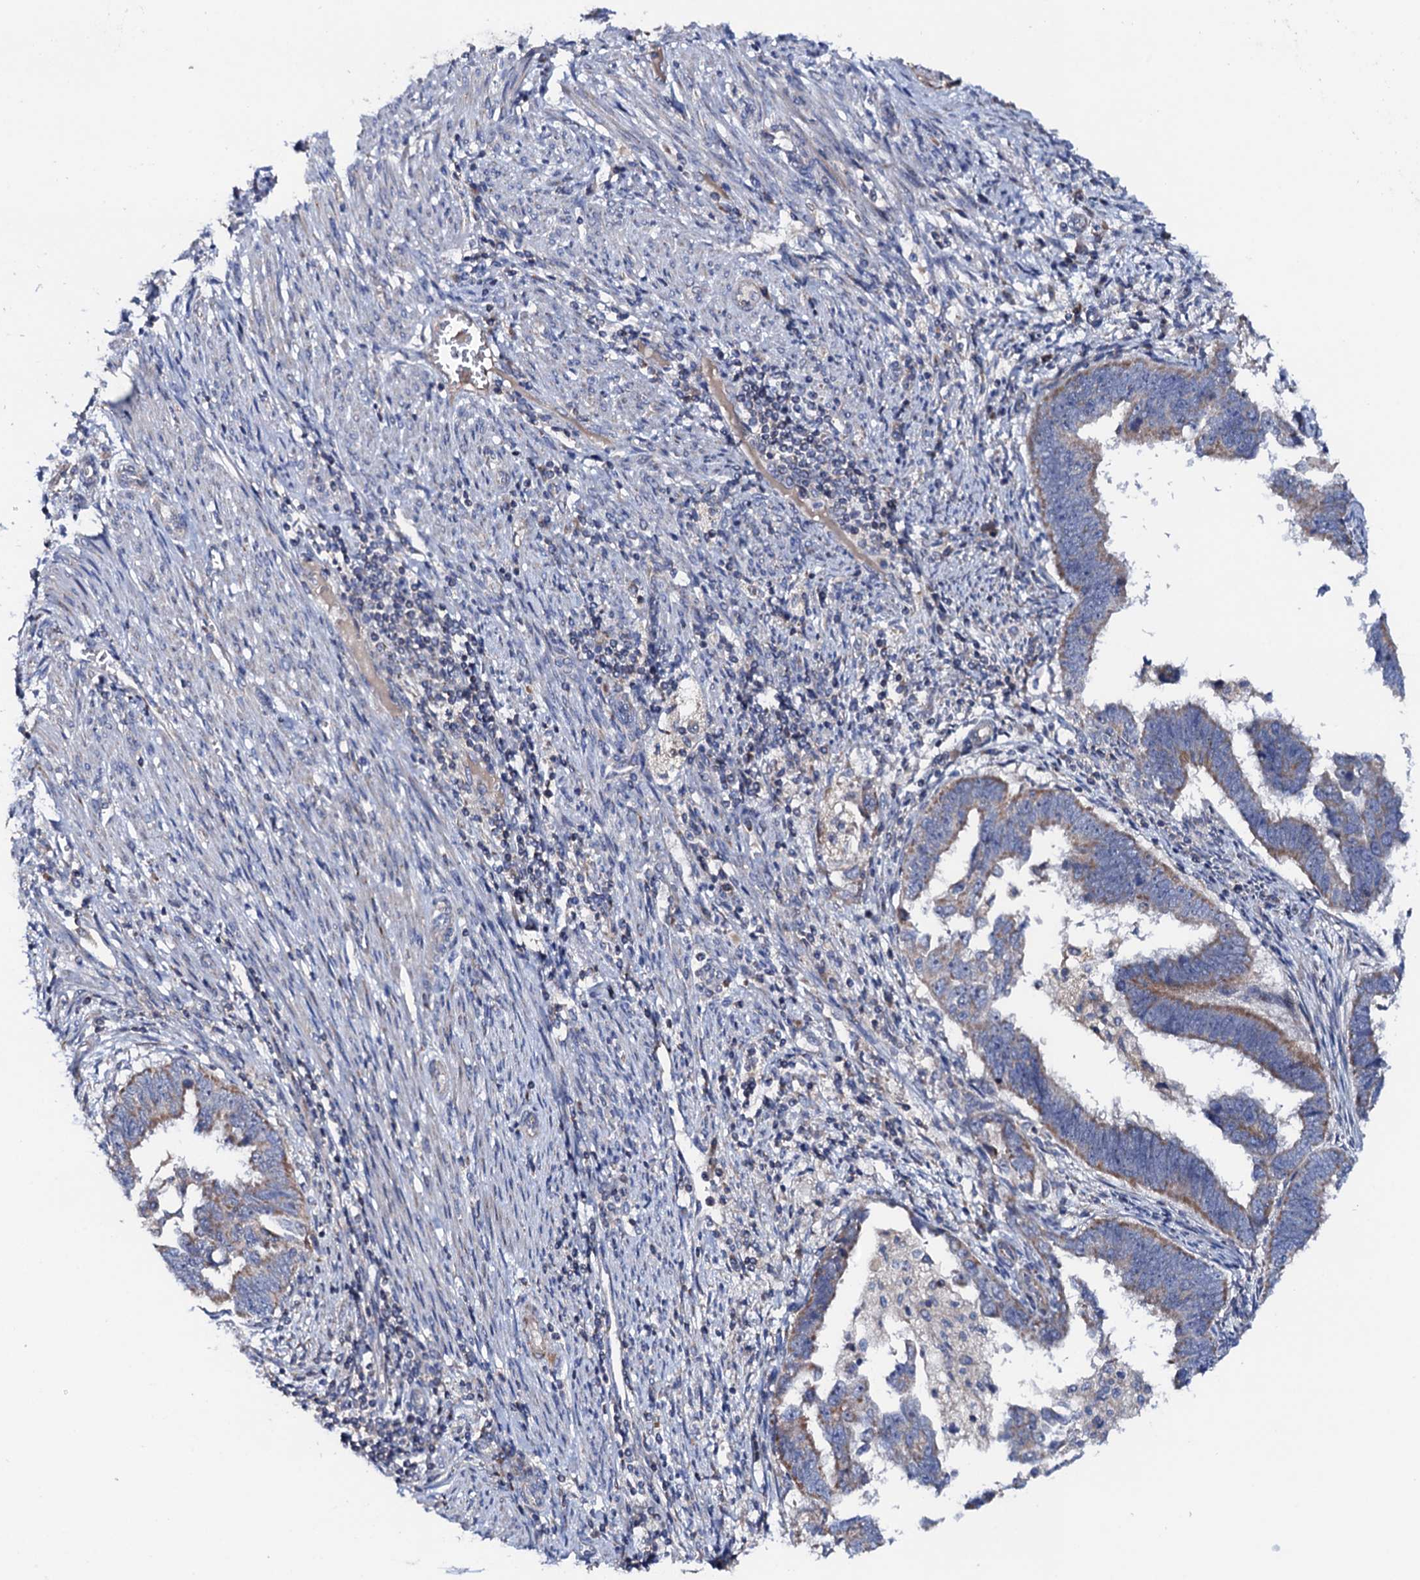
{"staining": {"intensity": "moderate", "quantity": "25%-75%", "location": "cytoplasmic/membranous"}, "tissue": "endometrial cancer", "cell_type": "Tumor cells", "image_type": "cancer", "snomed": [{"axis": "morphology", "description": "Adenocarcinoma, NOS"}, {"axis": "topography", "description": "Endometrium"}], "caption": "Moderate cytoplasmic/membranous protein expression is seen in approximately 25%-75% of tumor cells in adenocarcinoma (endometrial). Nuclei are stained in blue.", "gene": "MRPL48", "patient": {"sex": "female", "age": 75}}